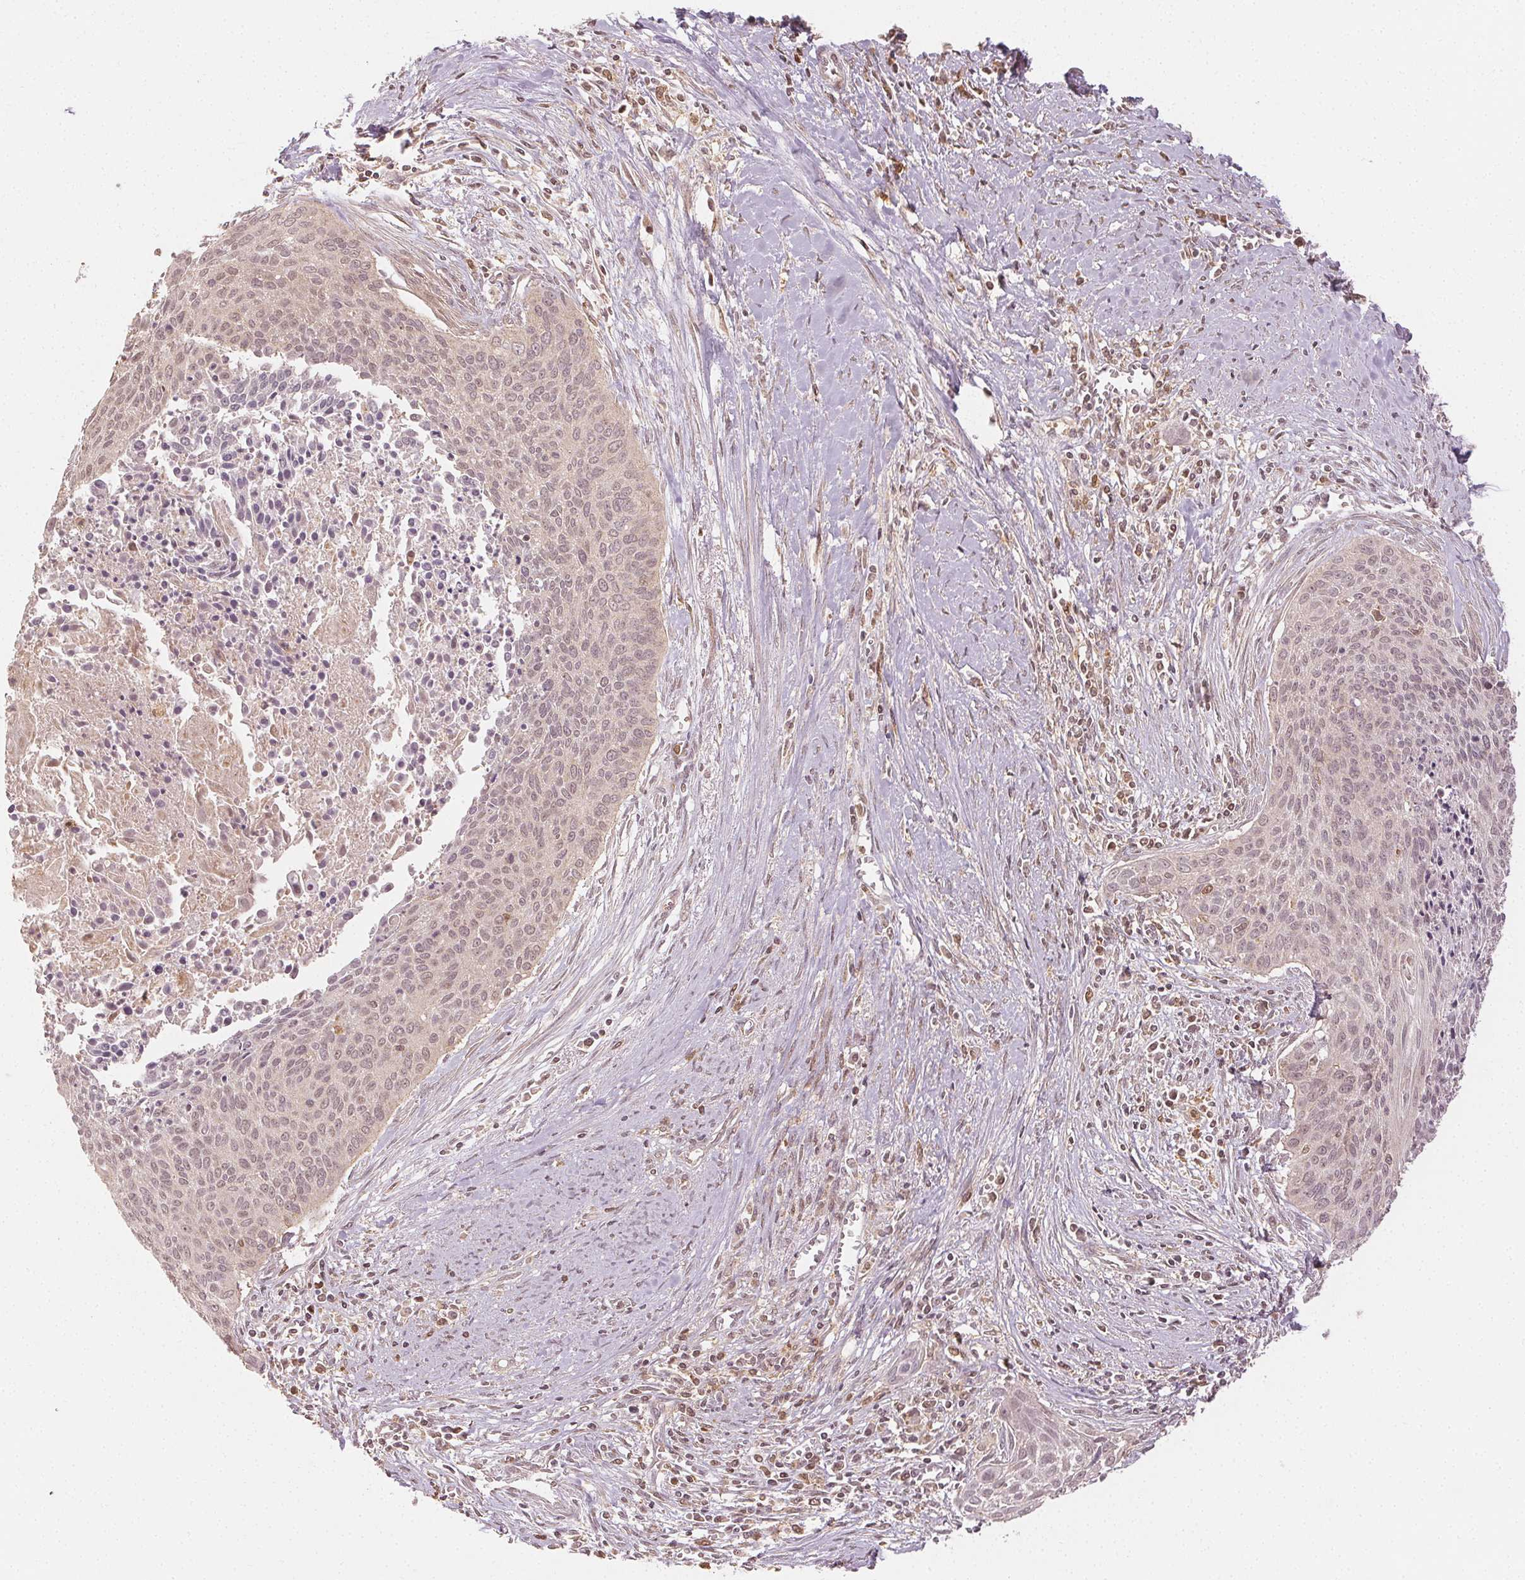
{"staining": {"intensity": "moderate", "quantity": "<25%", "location": "nuclear"}, "tissue": "cervical cancer", "cell_type": "Tumor cells", "image_type": "cancer", "snomed": [{"axis": "morphology", "description": "Squamous cell carcinoma, NOS"}, {"axis": "topography", "description": "Cervix"}], "caption": "Immunohistochemistry histopathology image of cervical squamous cell carcinoma stained for a protein (brown), which shows low levels of moderate nuclear expression in approximately <25% of tumor cells.", "gene": "MAPK14", "patient": {"sex": "female", "age": 55}}